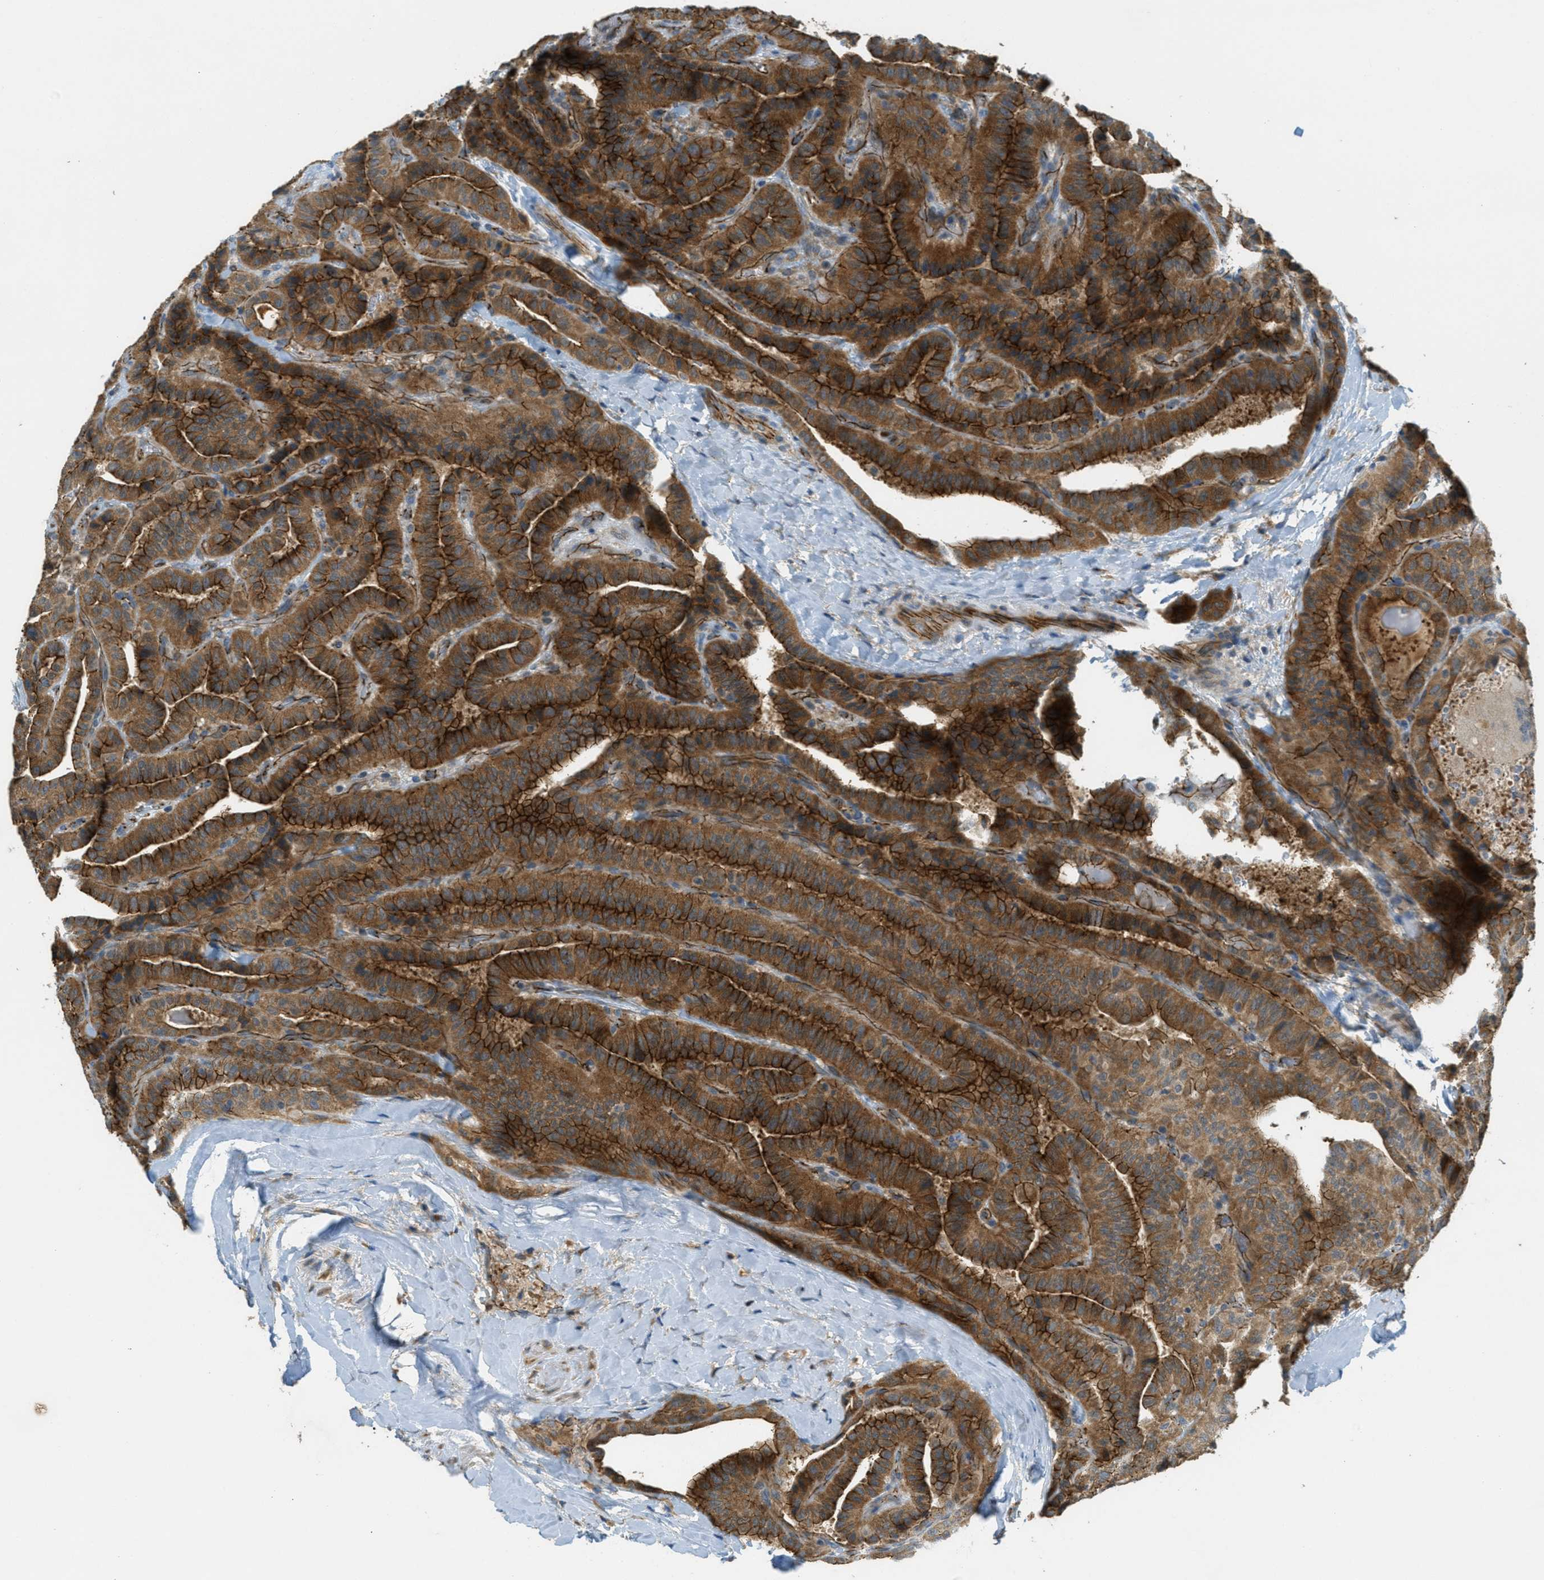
{"staining": {"intensity": "strong", "quantity": ">75%", "location": "cytoplasmic/membranous"}, "tissue": "thyroid cancer", "cell_type": "Tumor cells", "image_type": "cancer", "snomed": [{"axis": "morphology", "description": "Papillary adenocarcinoma, NOS"}, {"axis": "topography", "description": "Thyroid gland"}], "caption": "Protein positivity by immunohistochemistry (IHC) exhibits strong cytoplasmic/membranous positivity in about >75% of tumor cells in thyroid cancer (papillary adenocarcinoma). The protein of interest is stained brown, and the nuclei are stained in blue (DAB IHC with brightfield microscopy, high magnification).", "gene": "JCAD", "patient": {"sex": "male", "age": 77}}